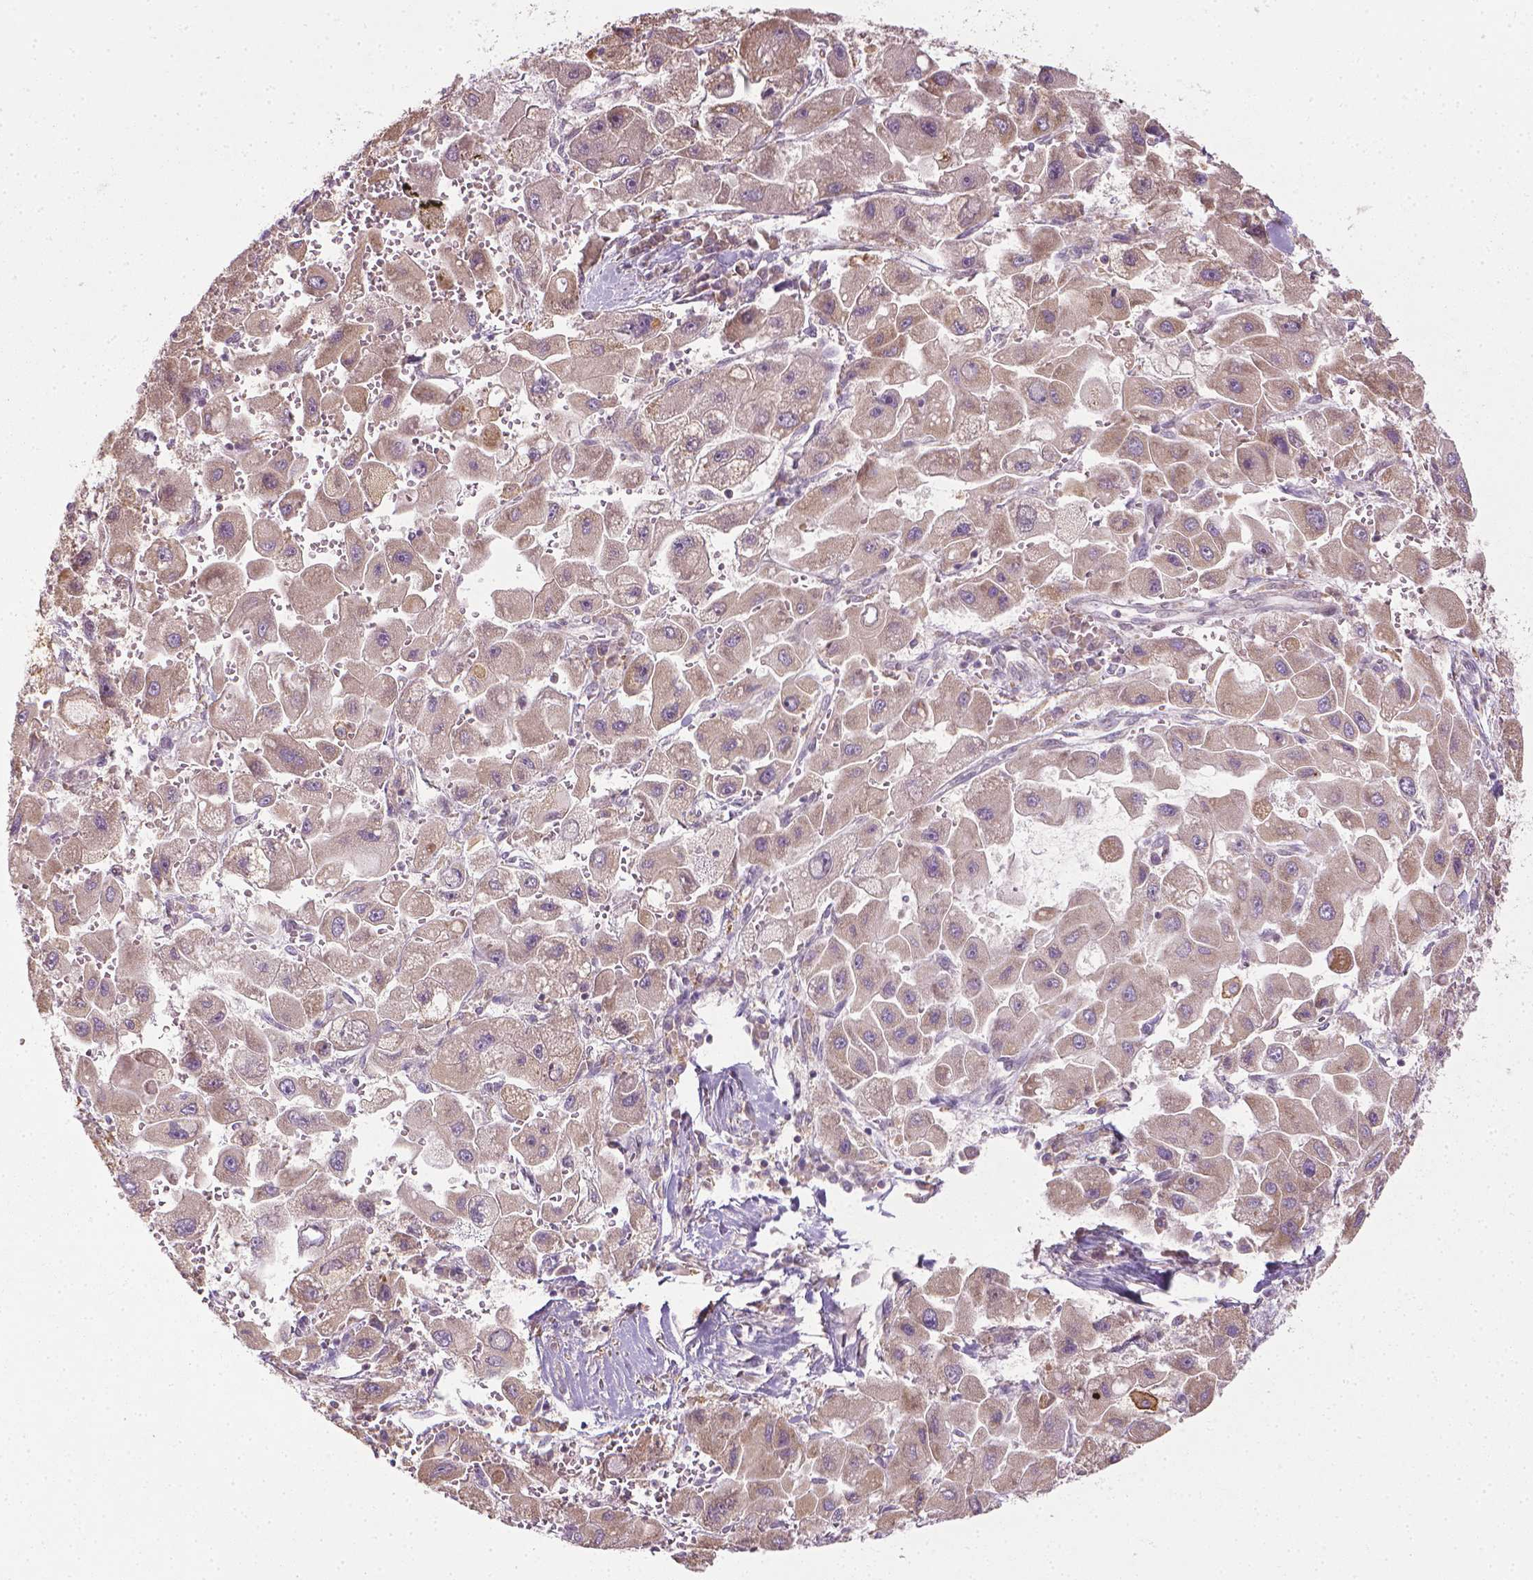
{"staining": {"intensity": "weak", "quantity": ">75%", "location": "cytoplasmic/membranous"}, "tissue": "liver cancer", "cell_type": "Tumor cells", "image_type": "cancer", "snomed": [{"axis": "morphology", "description": "Carcinoma, Hepatocellular, NOS"}, {"axis": "topography", "description": "Liver"}], "caption": "This image shows liver hepatocellular carcinoma stained with IHC to label a protein in brown. The cytoplasmic/membranous of tumor cells show weak positivity for the protein. Nuclei are counter-stained blue.", "gene": "PRAG1", "patient": {"sex": "male", "age": 24}}